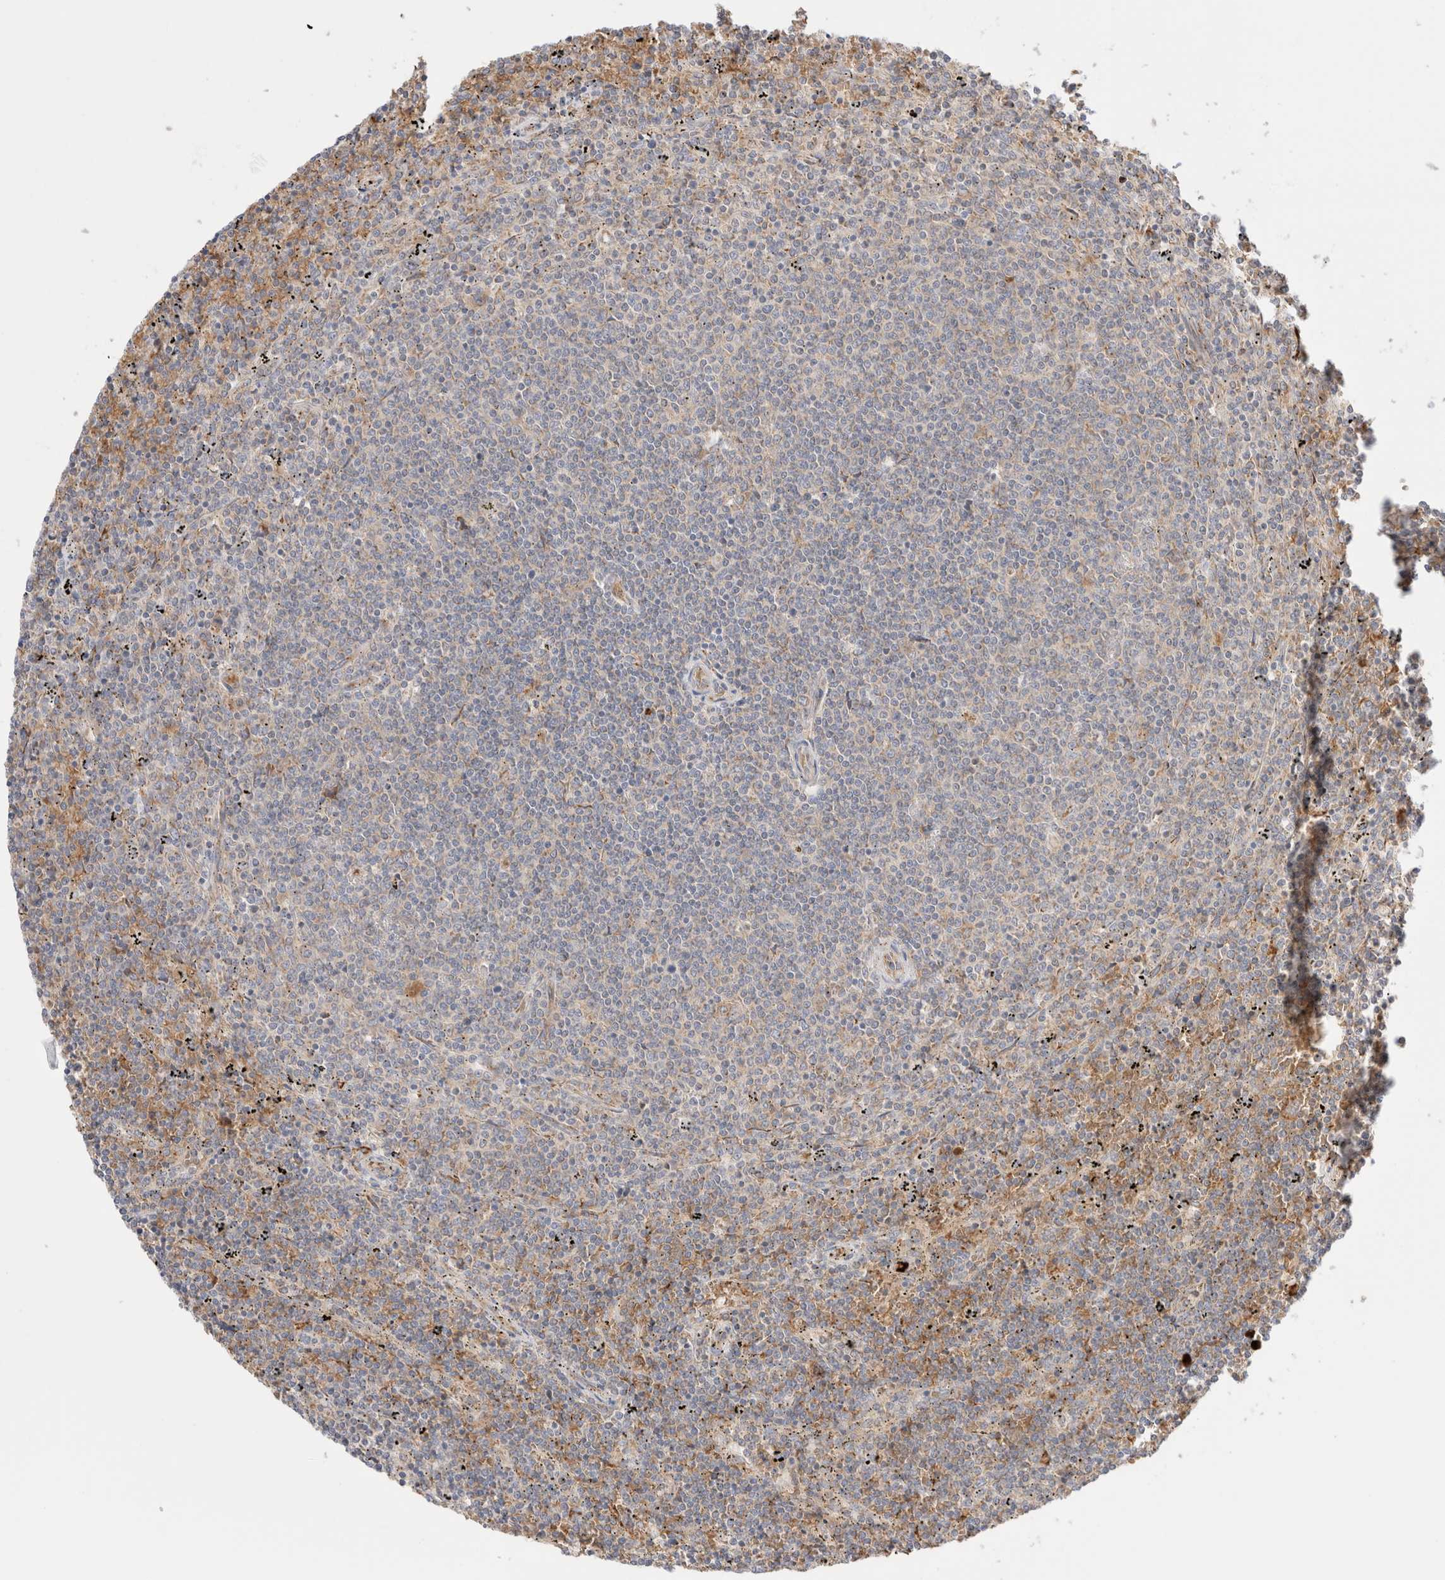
{"staining": {"intensity": "negative", "quantity": "none", "location": "none"}, "tissue": "lymphoma", "cell_type": "Tumor cells", "image_type": "cancer", "snomed": [{"axis": "morphology", "description": "Malignant lymphoma, non-Hodgkin's type, Low grade"}, {"axis": "topography", "description": "Spleen"}], "caption": "Low-grade malignant lymphoma, non-Hodgkin's type was stained to show a protein in brown. There is no significant staining in tumor cells. (DAB immunohistochemistry (IHC), high magnification).", "gene": "UTS2B", "patient": {"sex": "female", "age": 50}}